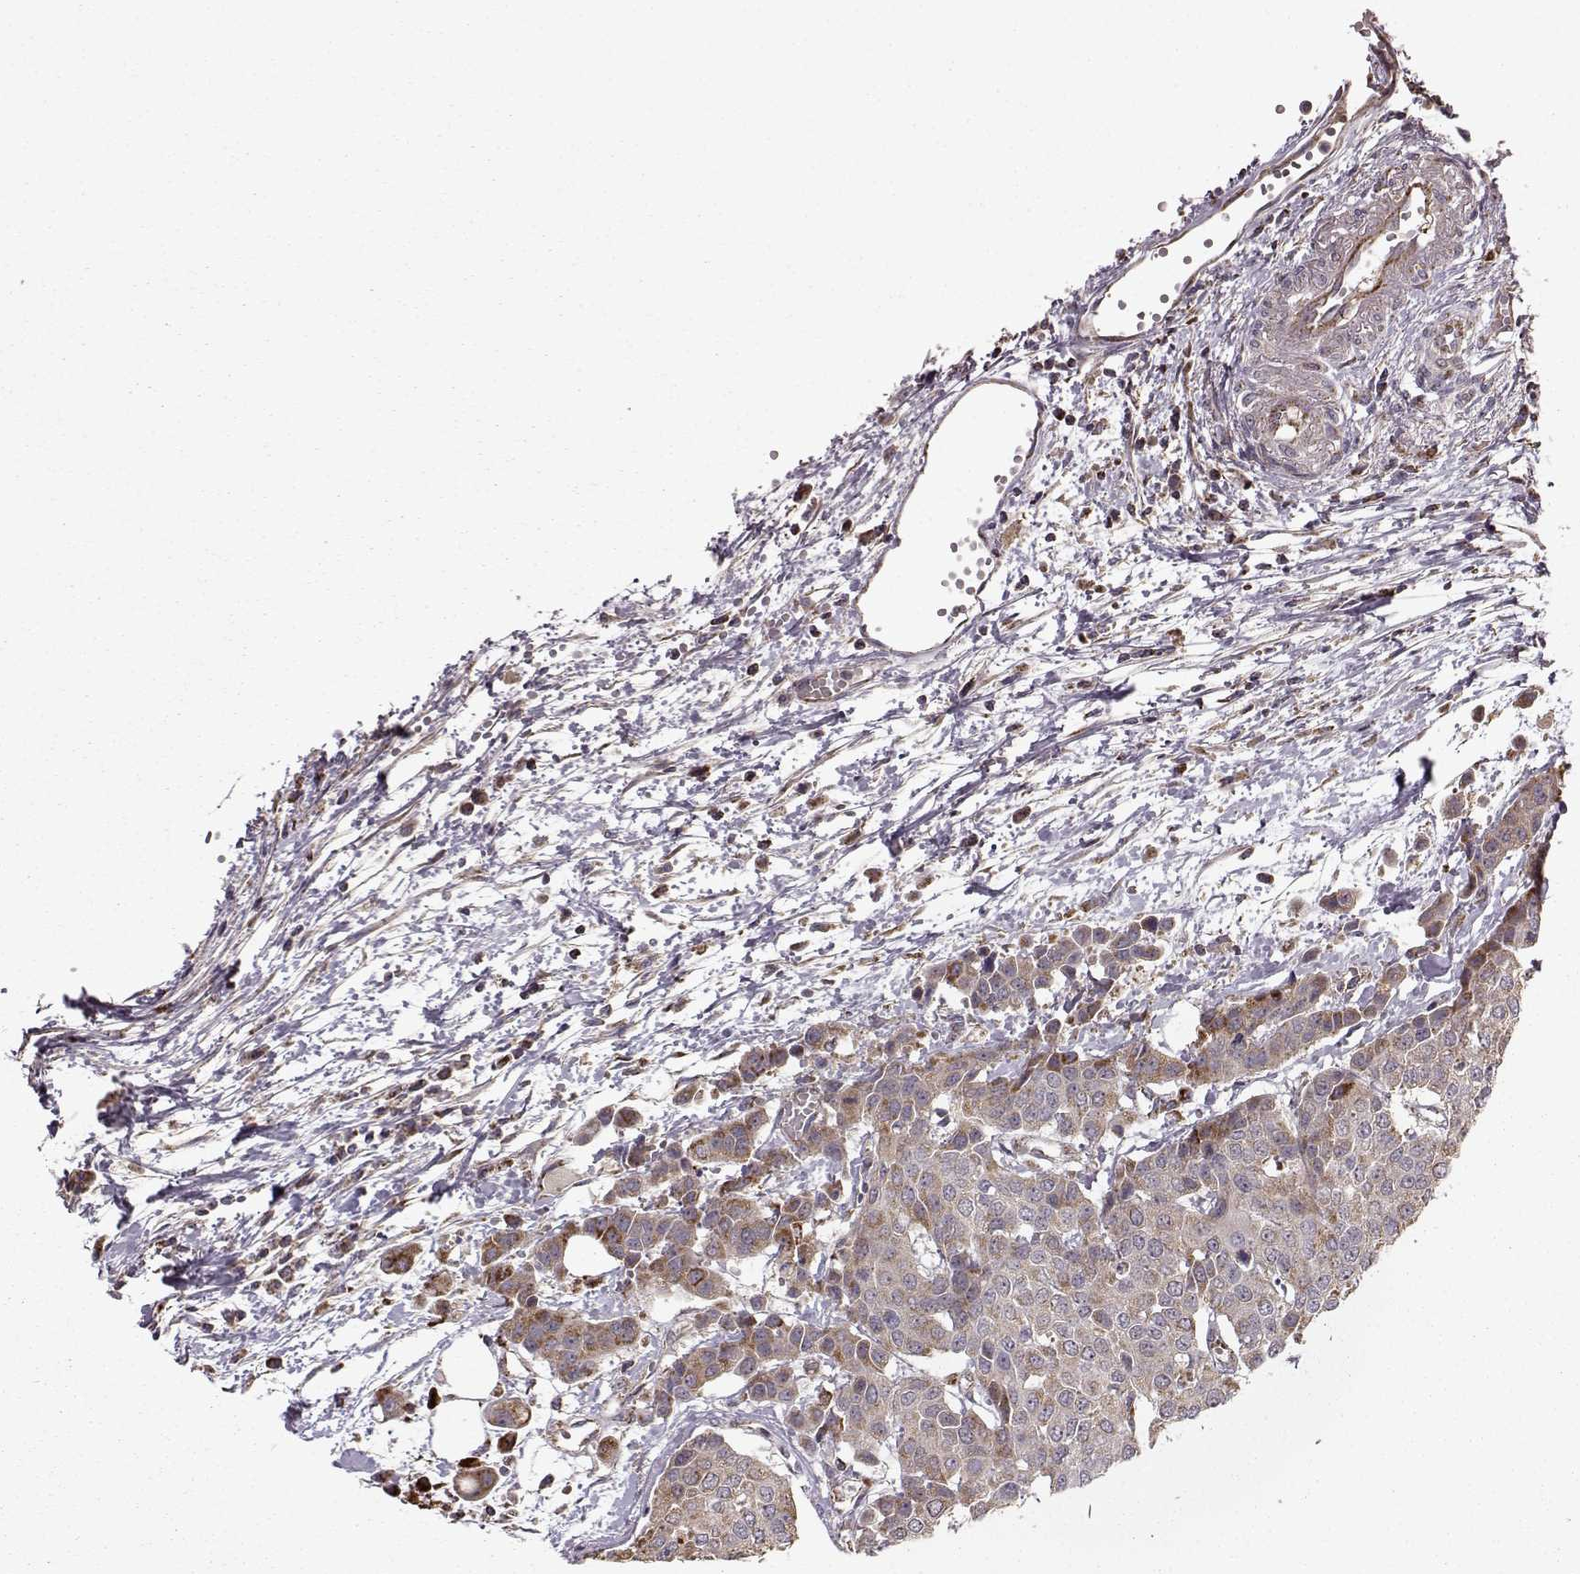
{"staining": {"intensity": "moderate", "quantity": ">75%", "location": "cytoplasmic/membranous"}, "tissue": "carcinoid", "cell_type": "Tumor cells", "image_type": "cancer", "snomed": [{"axis": "morphology", "description": "Carcinoid, malignant, NOS"}, {"axis": "topography", "description": "Colon"}], "caption": "There is medium levels of moderate cytoplasmic/membranous expression in tumor cells of carcinoid (malignant), as demonstrated by immunohistochemical staining (brown color).", "gene": "CMTM3", "patient": {"sex": "male", "age": 81}}